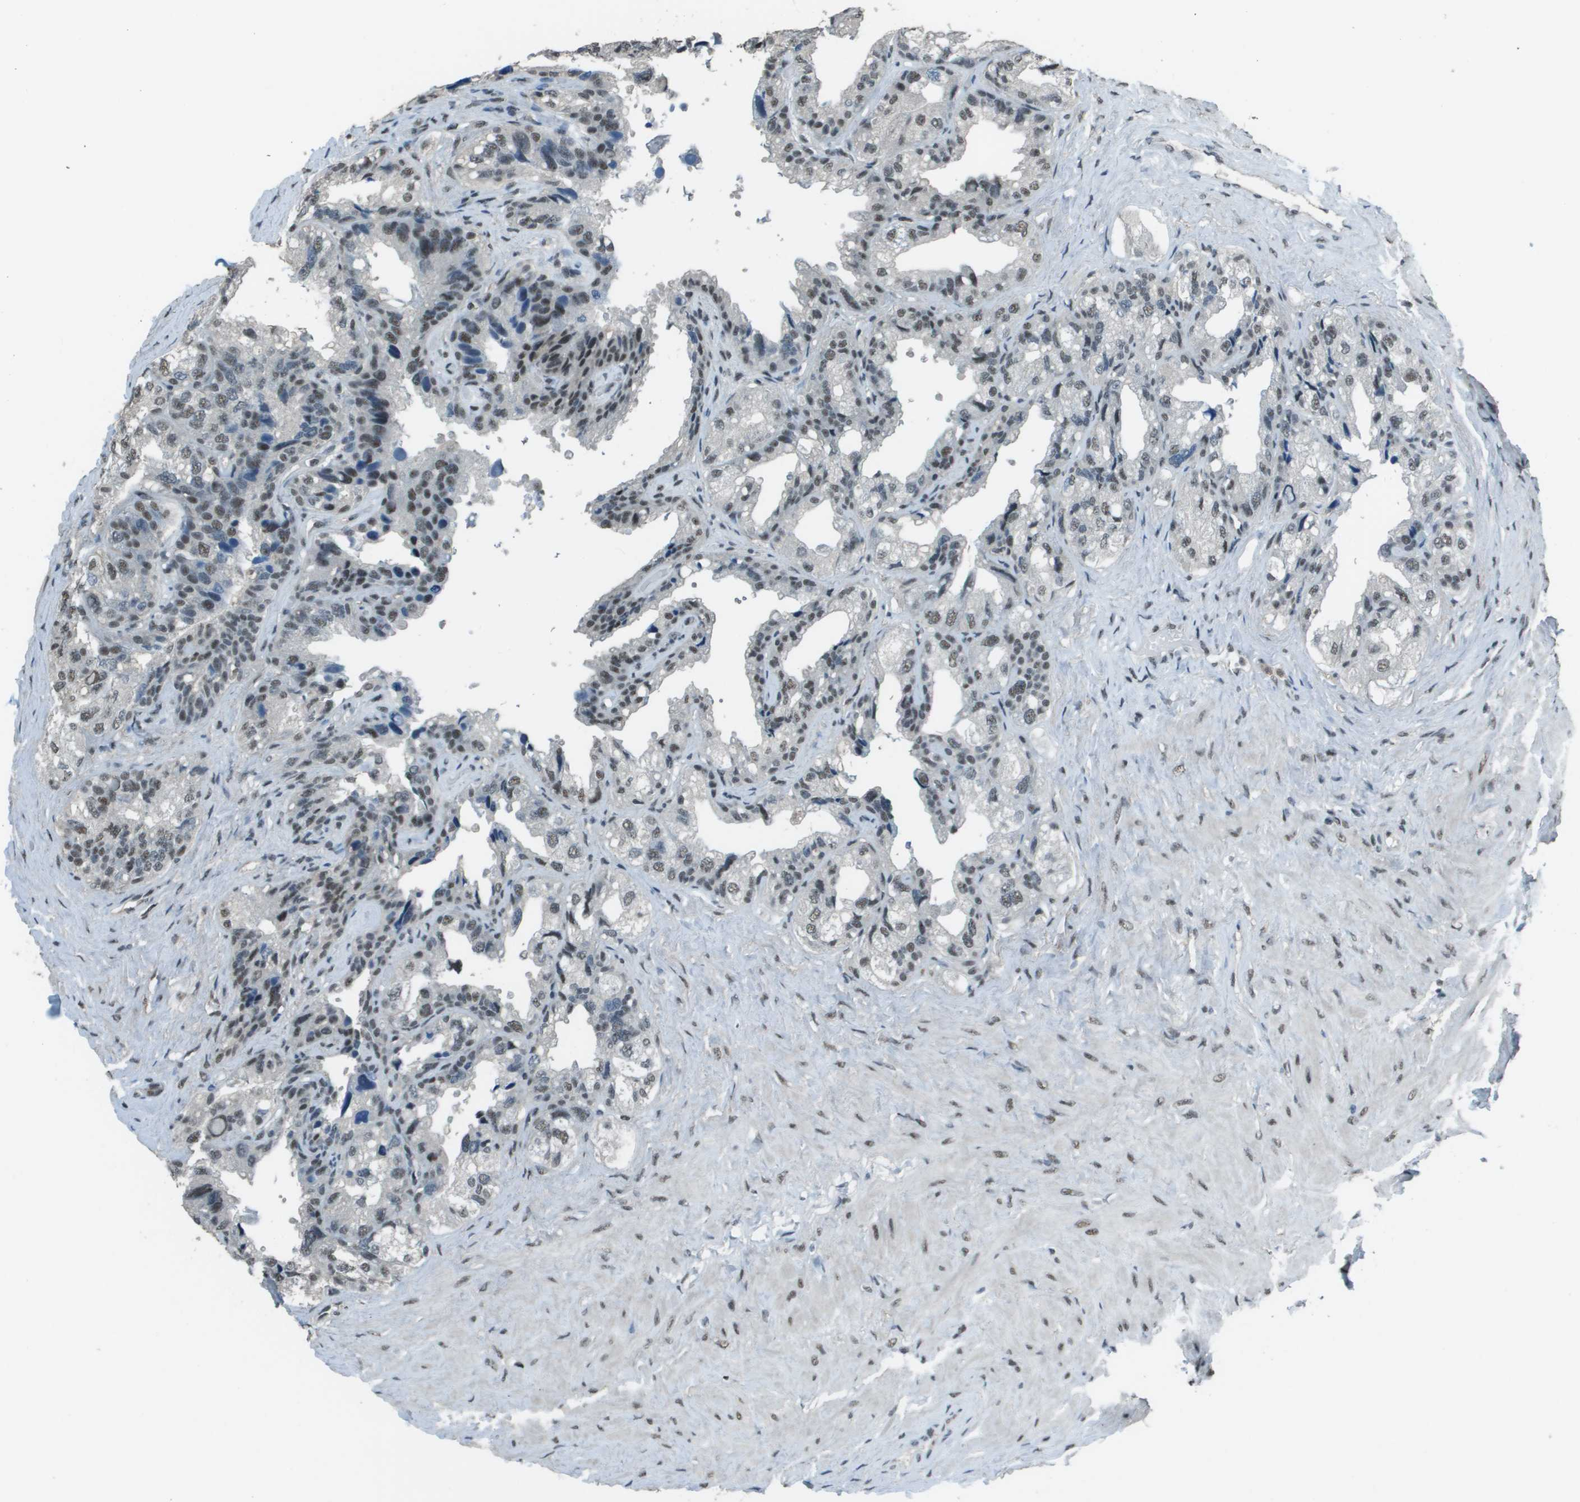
{"staining": {"intensity": "negative", "quantity": "none", "location": "none"}, "tissue": "seminal vesicle", "cell_type": "Glandular cells", "image_type": "normal", "snomed": [{"axis": "morphology", "description": "Normal tissue, NOS"}, {"axis": "topography", "description": "Seminal veicle"}], "caption": "Photomicrograph shows no significant protein expression in glandular cells of benign seminal vesicle. (Brightfield microscopy of DAB immunohistochemistry at high magnification).", "gene": "DEPDC1", "patient": {"sex": "male", "age": 68}}